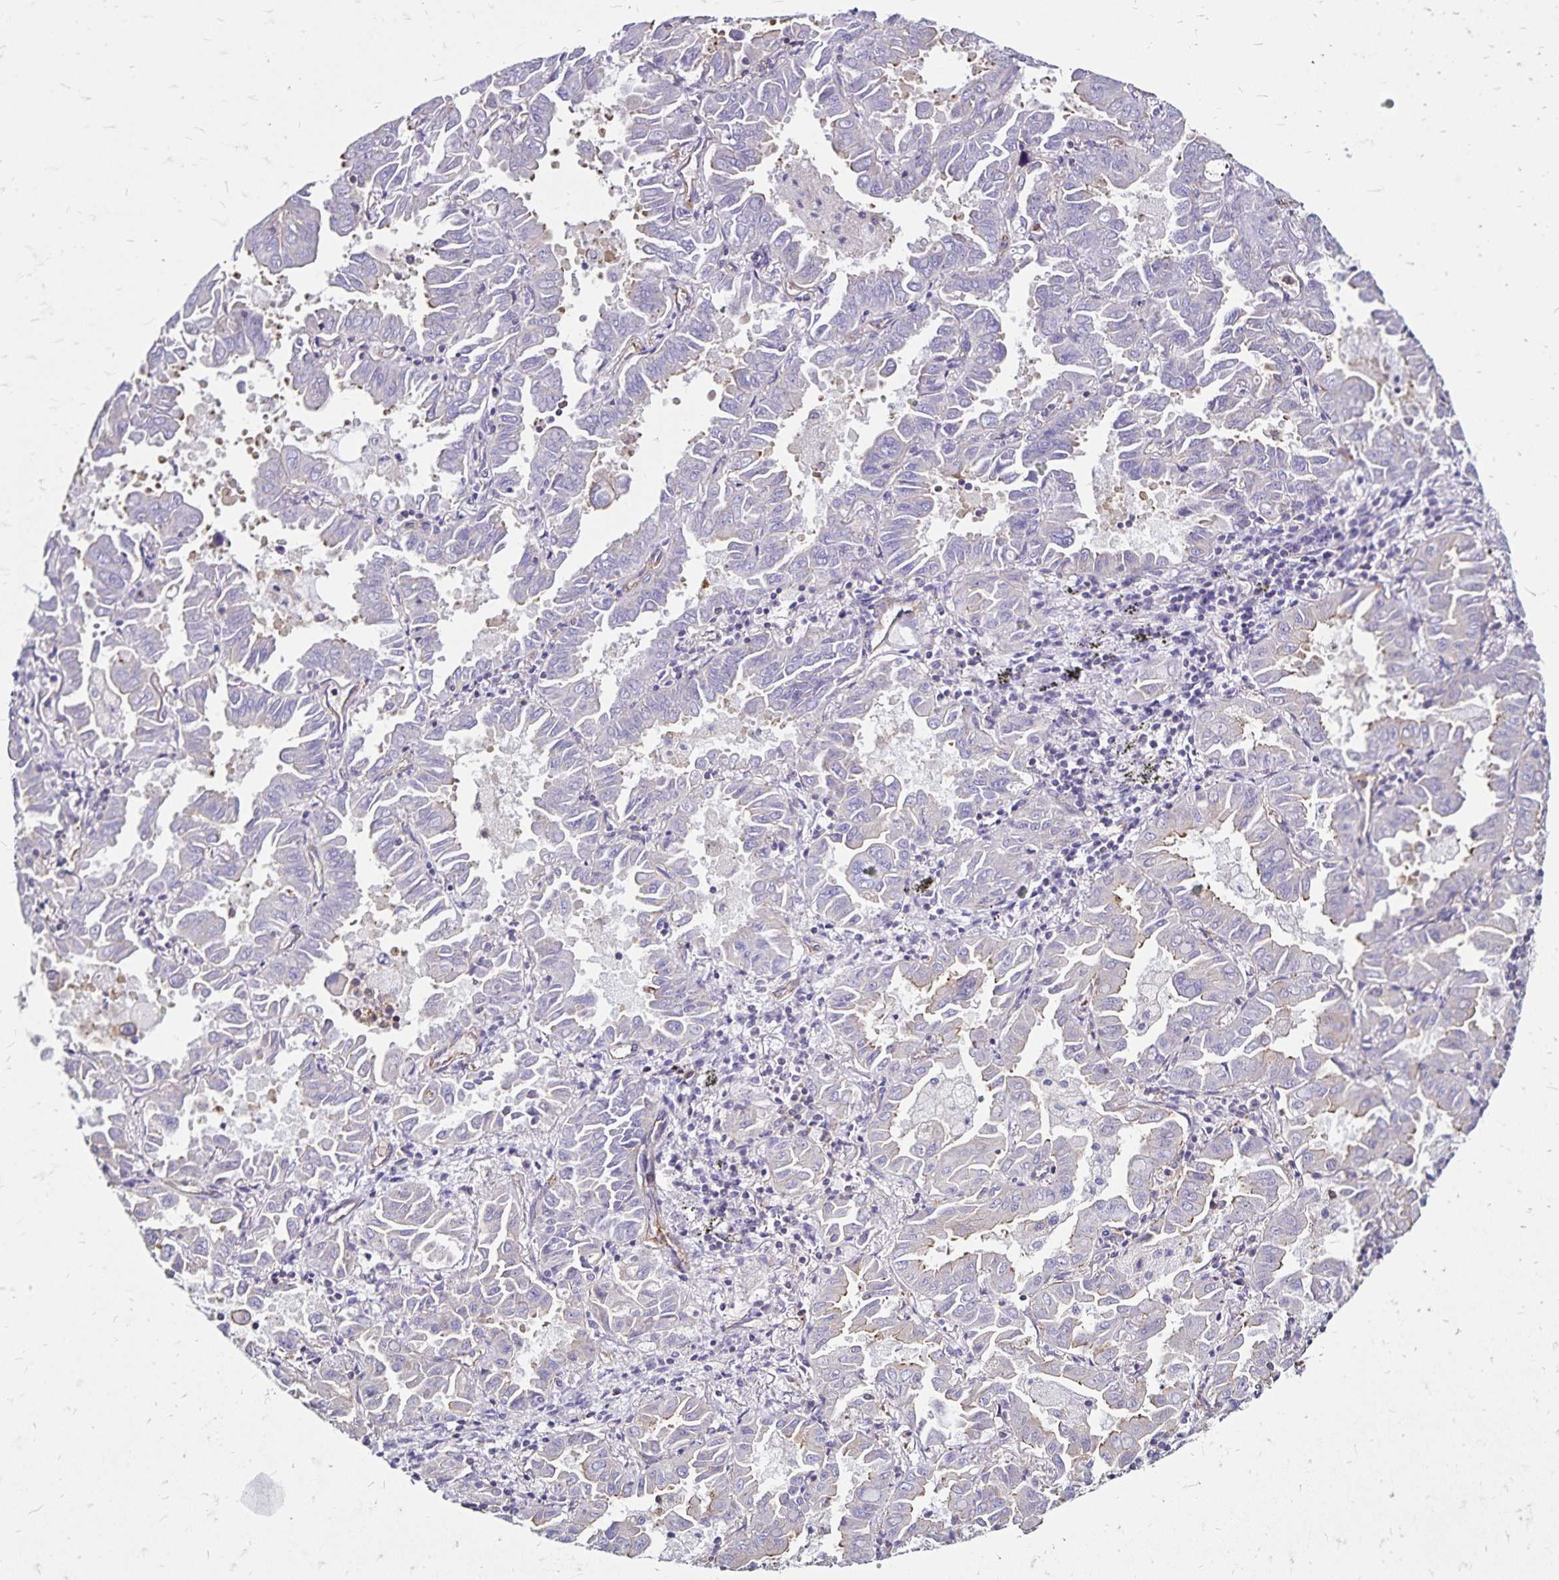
{"staining": {"intensity": "negative", "quantity": "none", "location": "none"}, "tissue": "lung cancer", "cell_type": "Tumor cells", "image_type": "cancer", "snomed": [{"axis": "morphology", "description": "Adenocarcinoma, NOS"}, {"axis": "topography", "description": "Lung"}], "caption": "This is an immunohistochemistry photomicrograph of lung cancer. There is no expression in tumor cells.", "gene": "RPRML", "patient": {"sex": "male", "age": 64}}